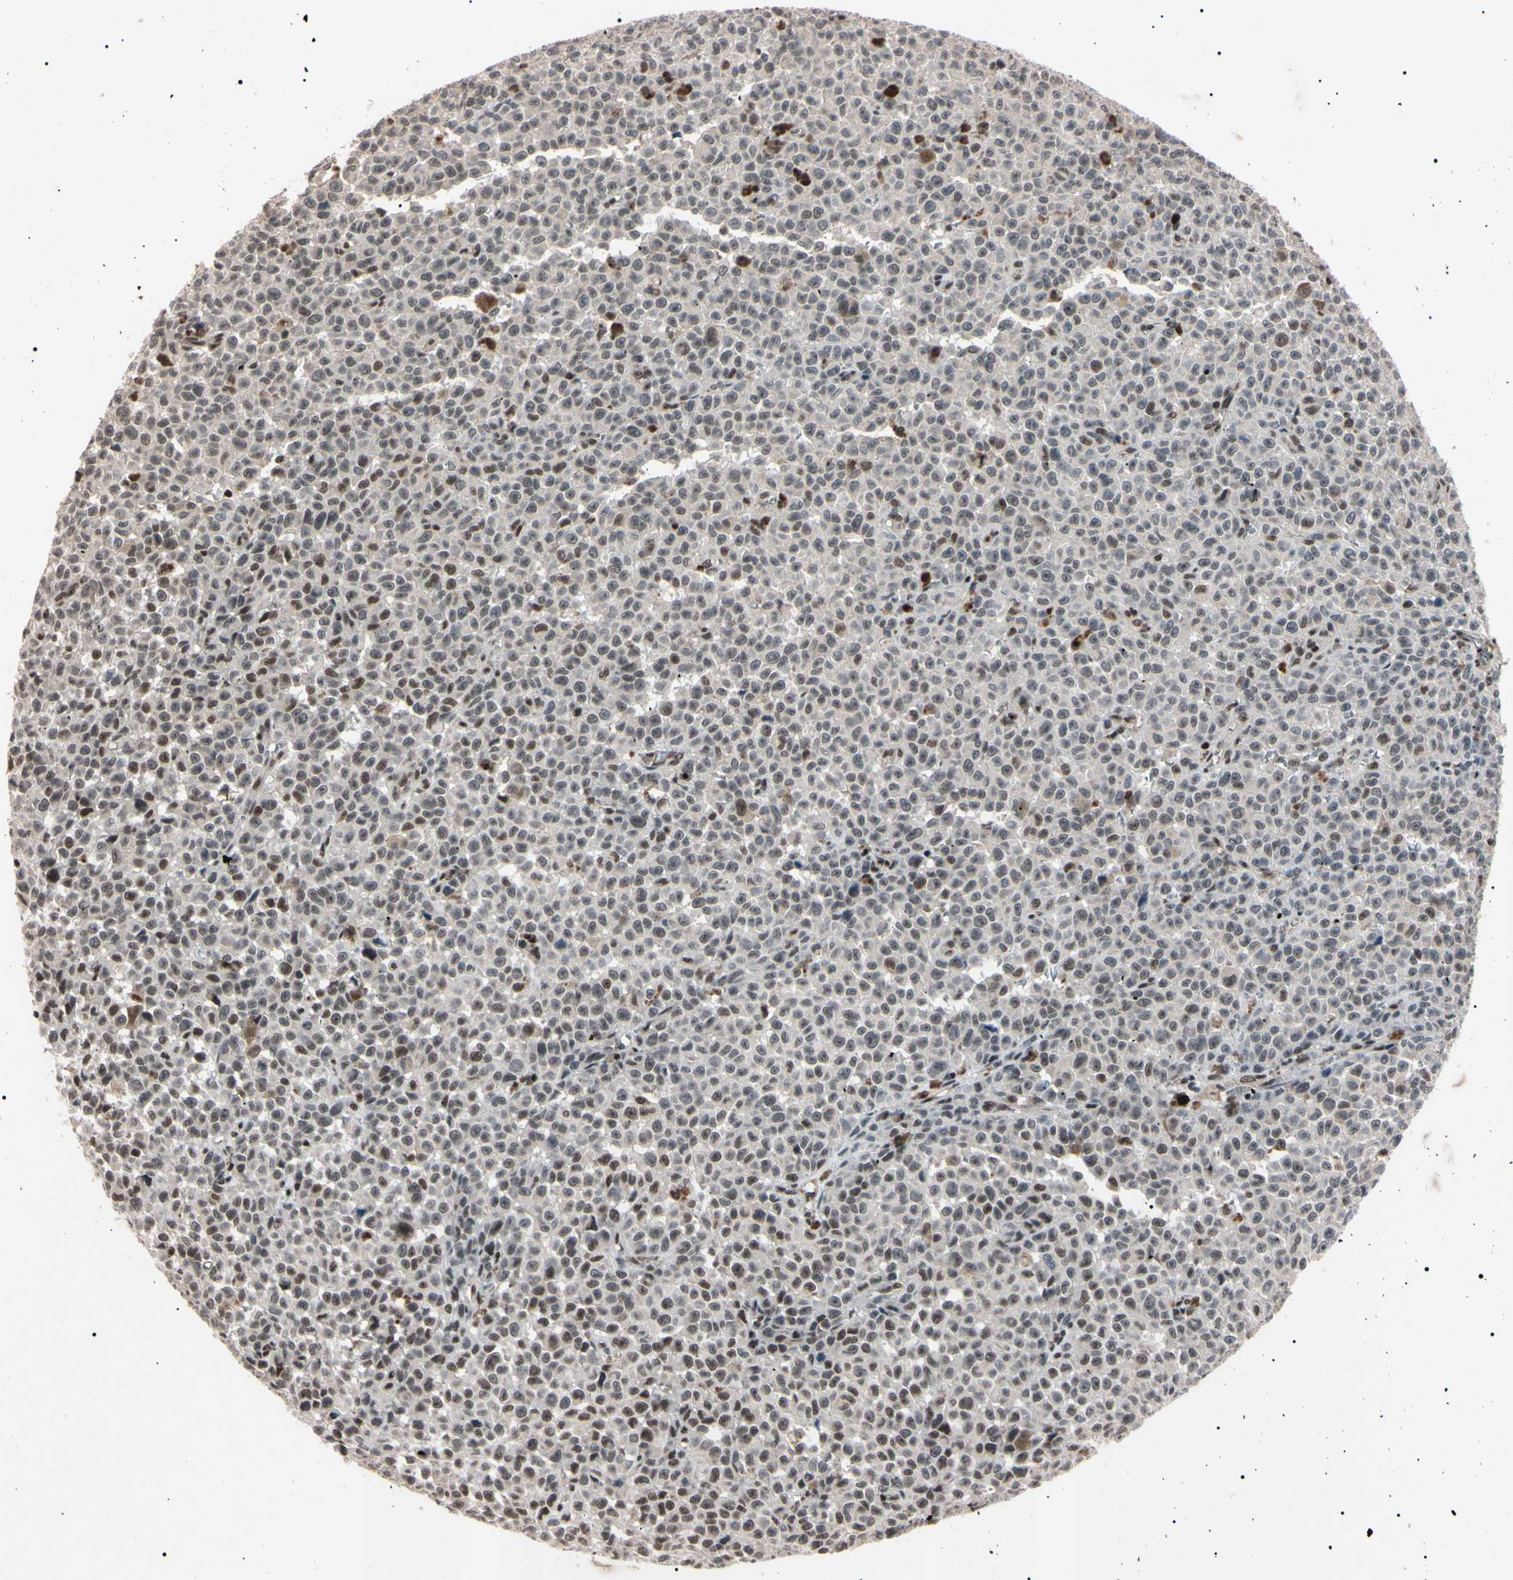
{"staining": {"intensity": "weak", "quantity": "25%-75%", "location": "nuclear"}, "tissue": "melanoma", "cell_type": "Tumor cells", "image_type": "cancer", "snomed": [{"axis": "morphology", "description": "Malignant melanoma, NOS"}, {"axis": "topography", "description": "Skin"}], "caption": "Human melanoma stained for a protein (brown) exhibits weak nuclear positive staining in approximately 25%-75% of tumor cells.", "gene": "YY1", "patient": {"sex": "female", "age": 82}}